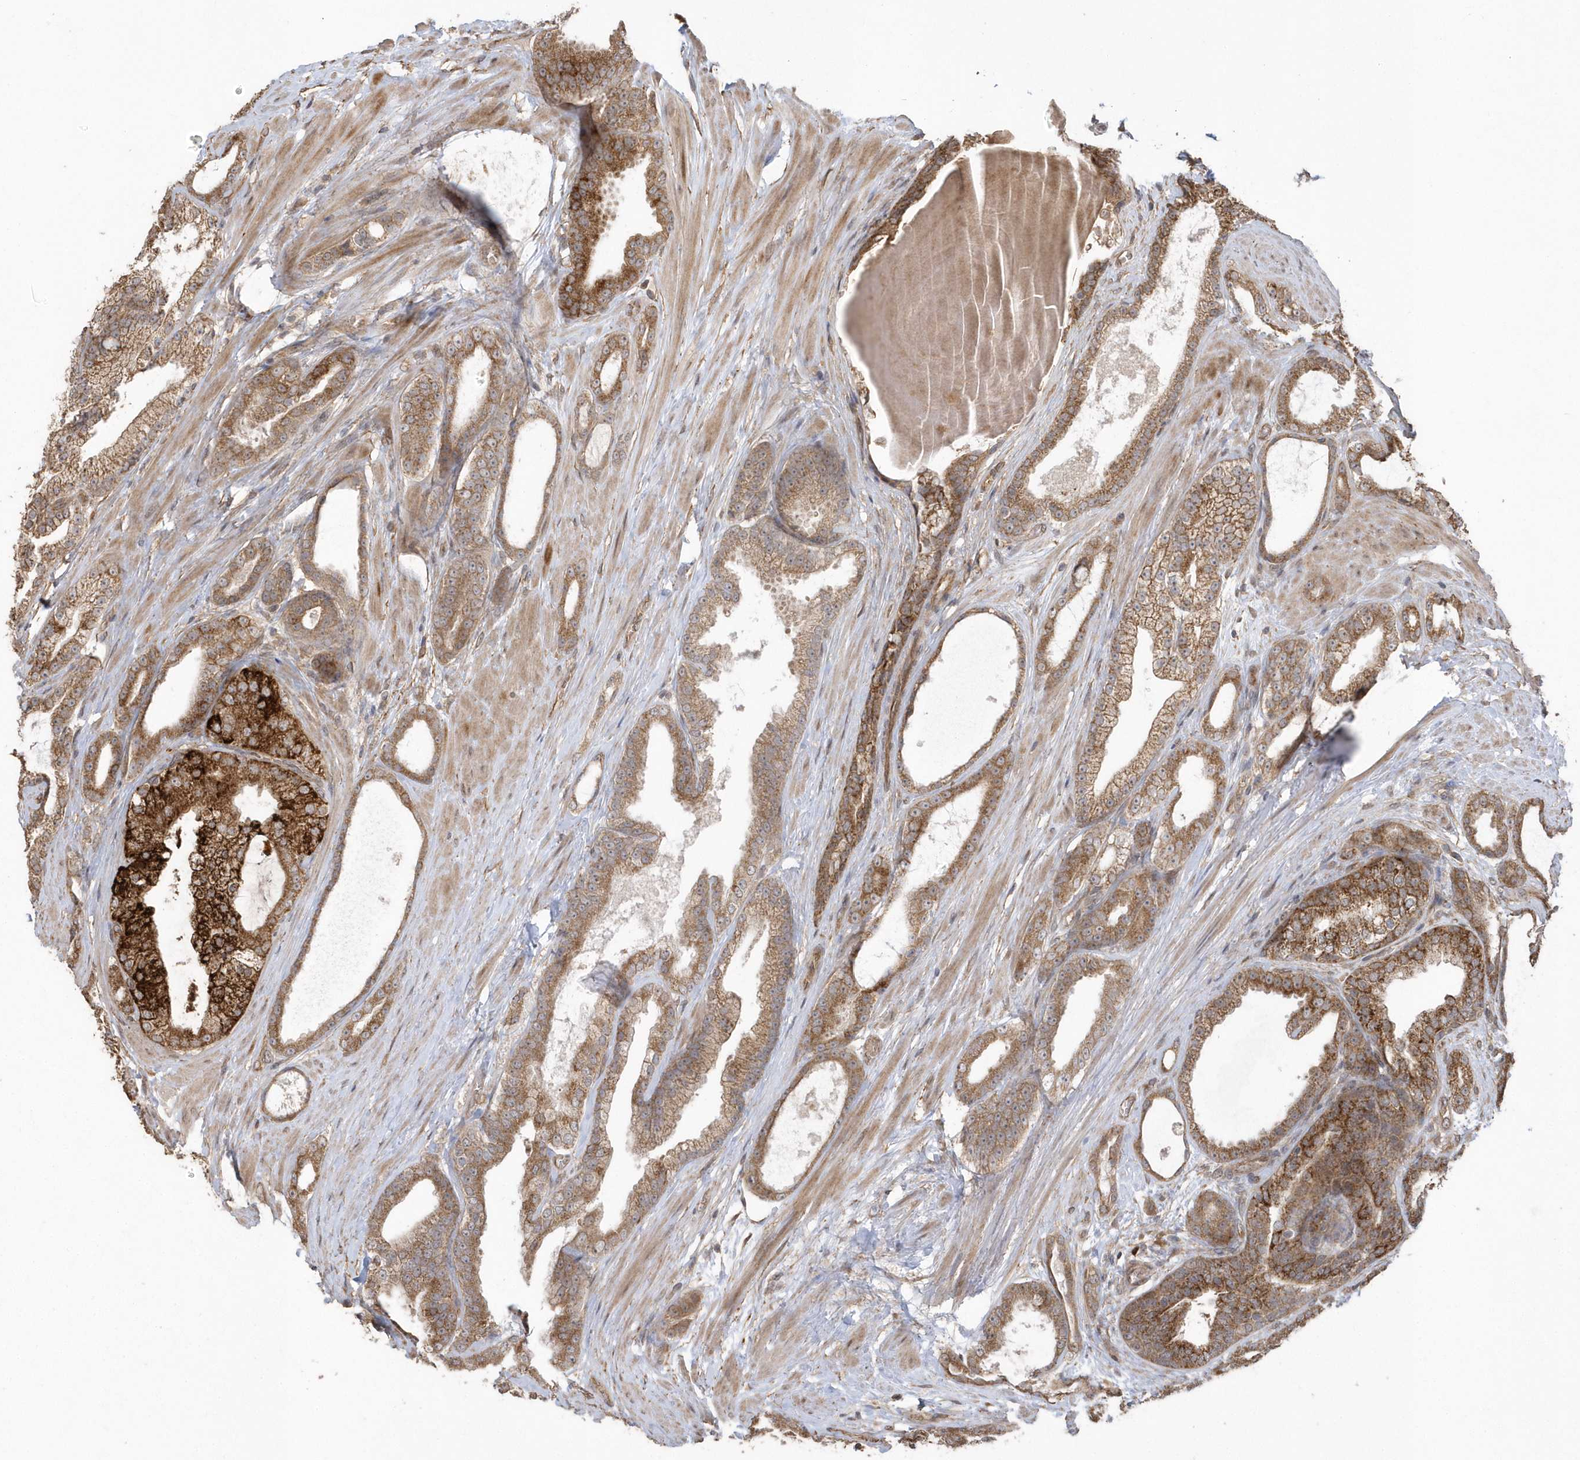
{"staining": {"intensity": "strong", "quantity": "25%-75%", "location": "cytoplasmic/membranous"}, "tissue": "prostate cancer", "cell_type": "Tumor cells", "image_type": "cancer", "snomed": [{"axis": "morphology", "description": "Adenocarcinoma, High grade"}, {"axis": "topography", "description": "Prostate"}], "caption": "Strong cytoplasmic/membranous staining for a protein is appreciated in approximately 25%-75% of tumor cells of prostate high-grade adenocarcinoma using immunohistochemistry.", "gene": "HERPUD1", "patient": {"sex": "male", "age": 60}}